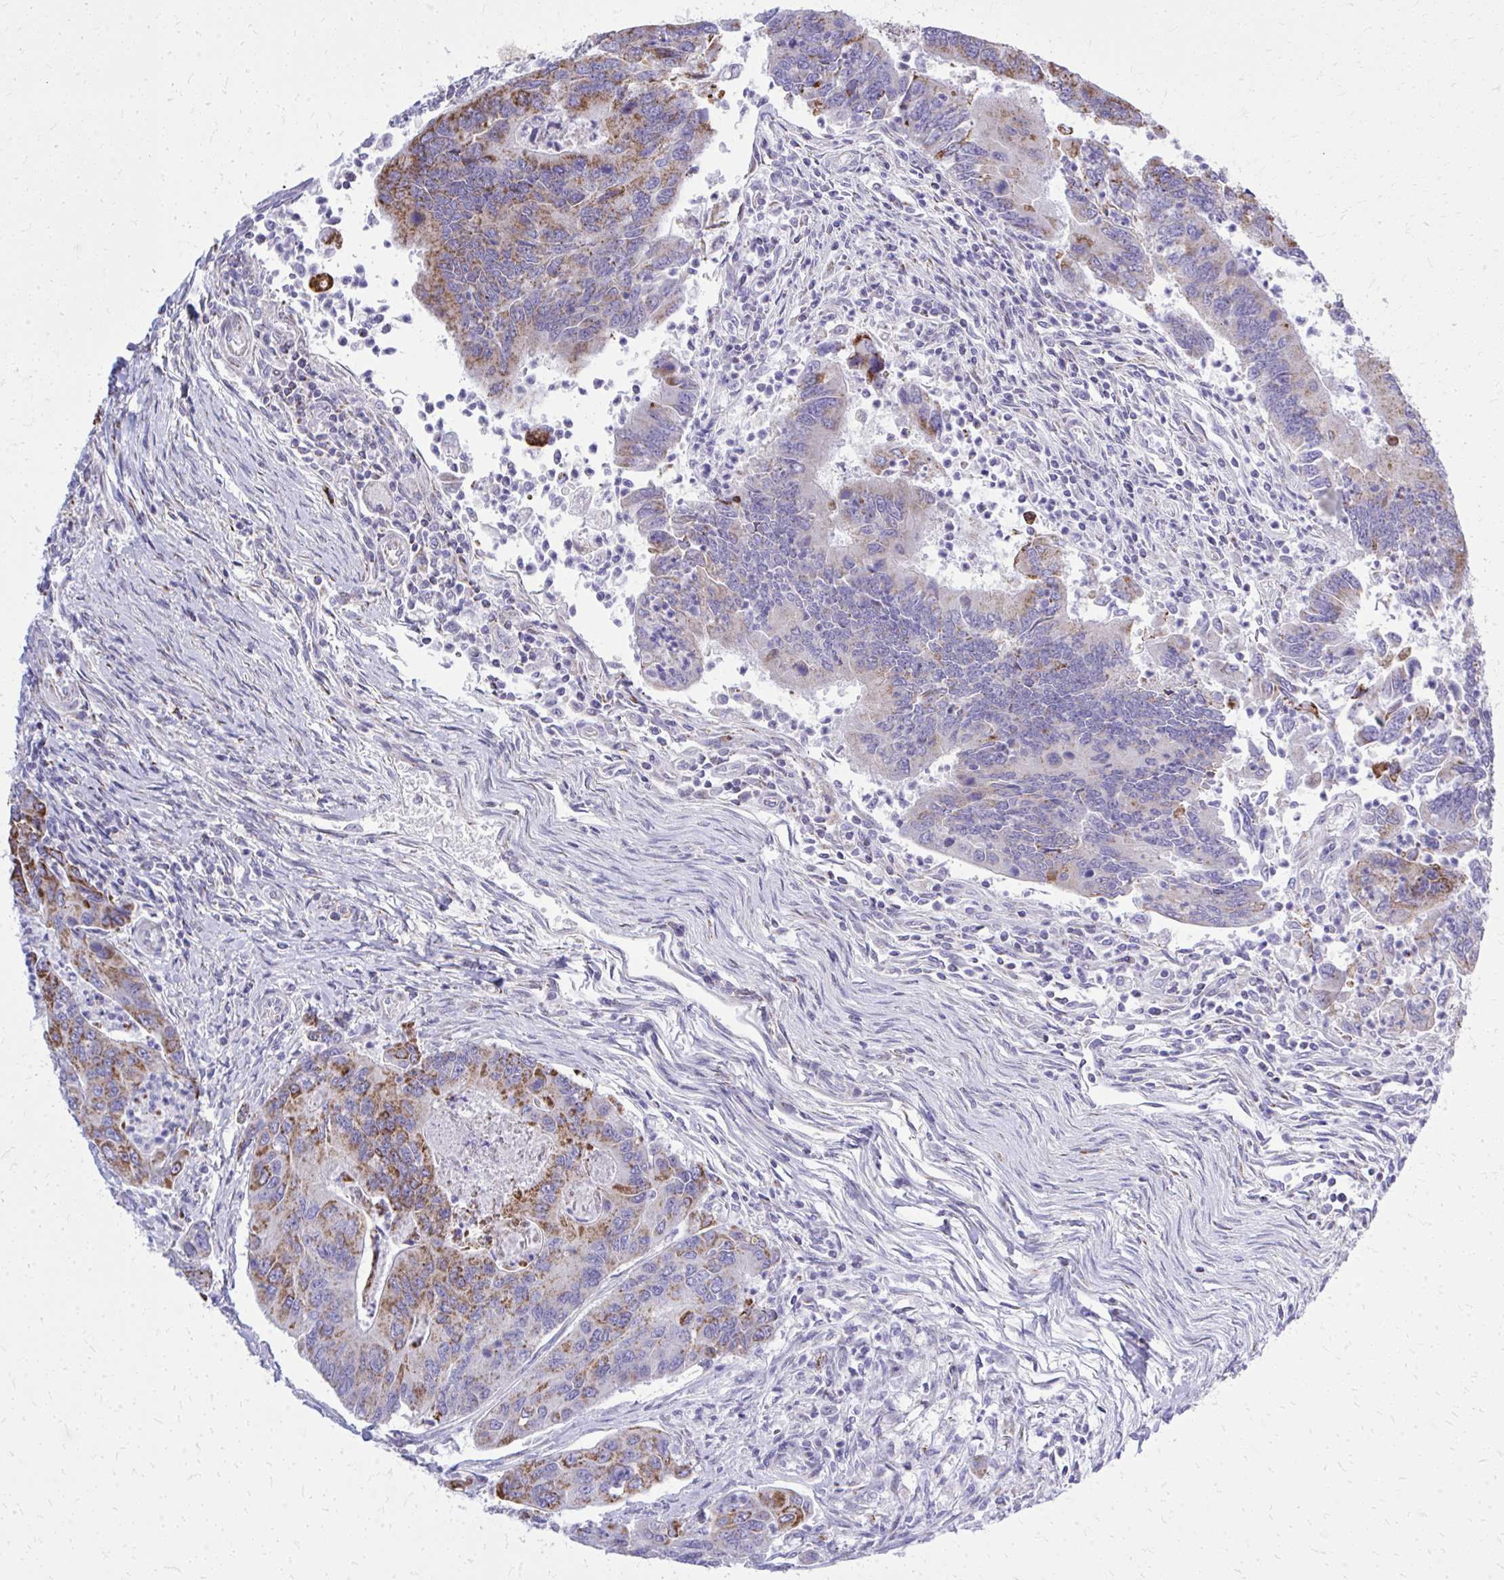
{"staining": {"intensity": "moderate", "quantity": "25%-75%", "location": "cytoplasmic/membranous"}, "tissue": "colorectal cancer", "cell_type": "Tumor cells", "image_type": "cancer", "snomed": [{"axis": "morphology", "description": "Adenocarcinoma, NOS"}, {"axis": "topography", "description": "Colon"}], "caption": "Colorectal adenocarcinoma was stained to show a protein in brown. There is medium levels of moderate cytoplasmic/membranous expression in about 25%-75% of tumor cells. The protein is shown in brown color, while the nuclei are stained blue.", "gene": "ZNF362", "patient": {"sex": "female", "age": 67}}